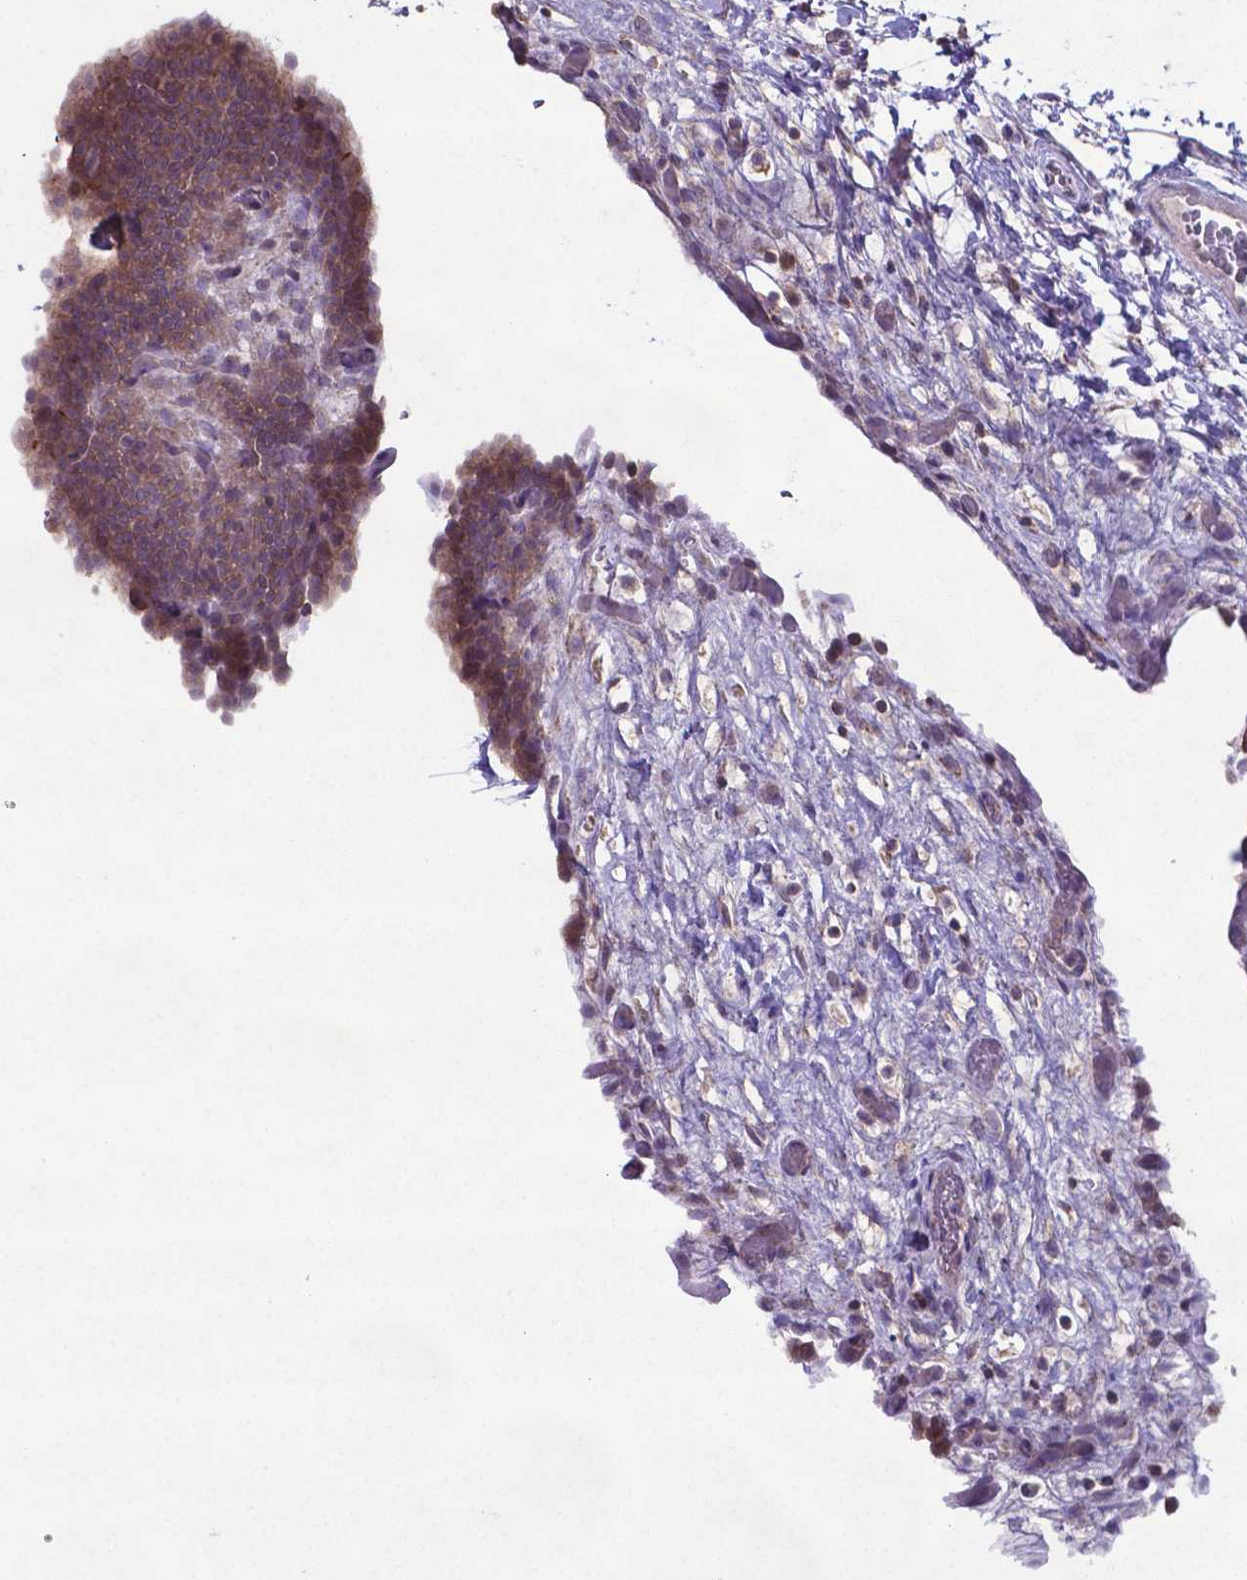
{"staining": {"intensity": "moderate", "quantity": ">75%", "location": "cytoplasmic/membranous"}, "tissue": "urinary bladder", "cell_type": "Urothelial cells", "image_type": "normal", "snomed": [{"axis": "morphology", "description": "Normal tissue, NOS"}, {"axis": "topography", "description": "Urinary bladder"}], "caption": "The micrograph shows a brown stain indicating the presence of a protein in the cytoplasmic/membranous of urothelial cells in urinary bladder. Immunohistochemistry (ihc) stains the protein in brown and the nuclei are stained blue.", "gene": "TYRO3", "patient": {"sex": "male", "age": 69}}